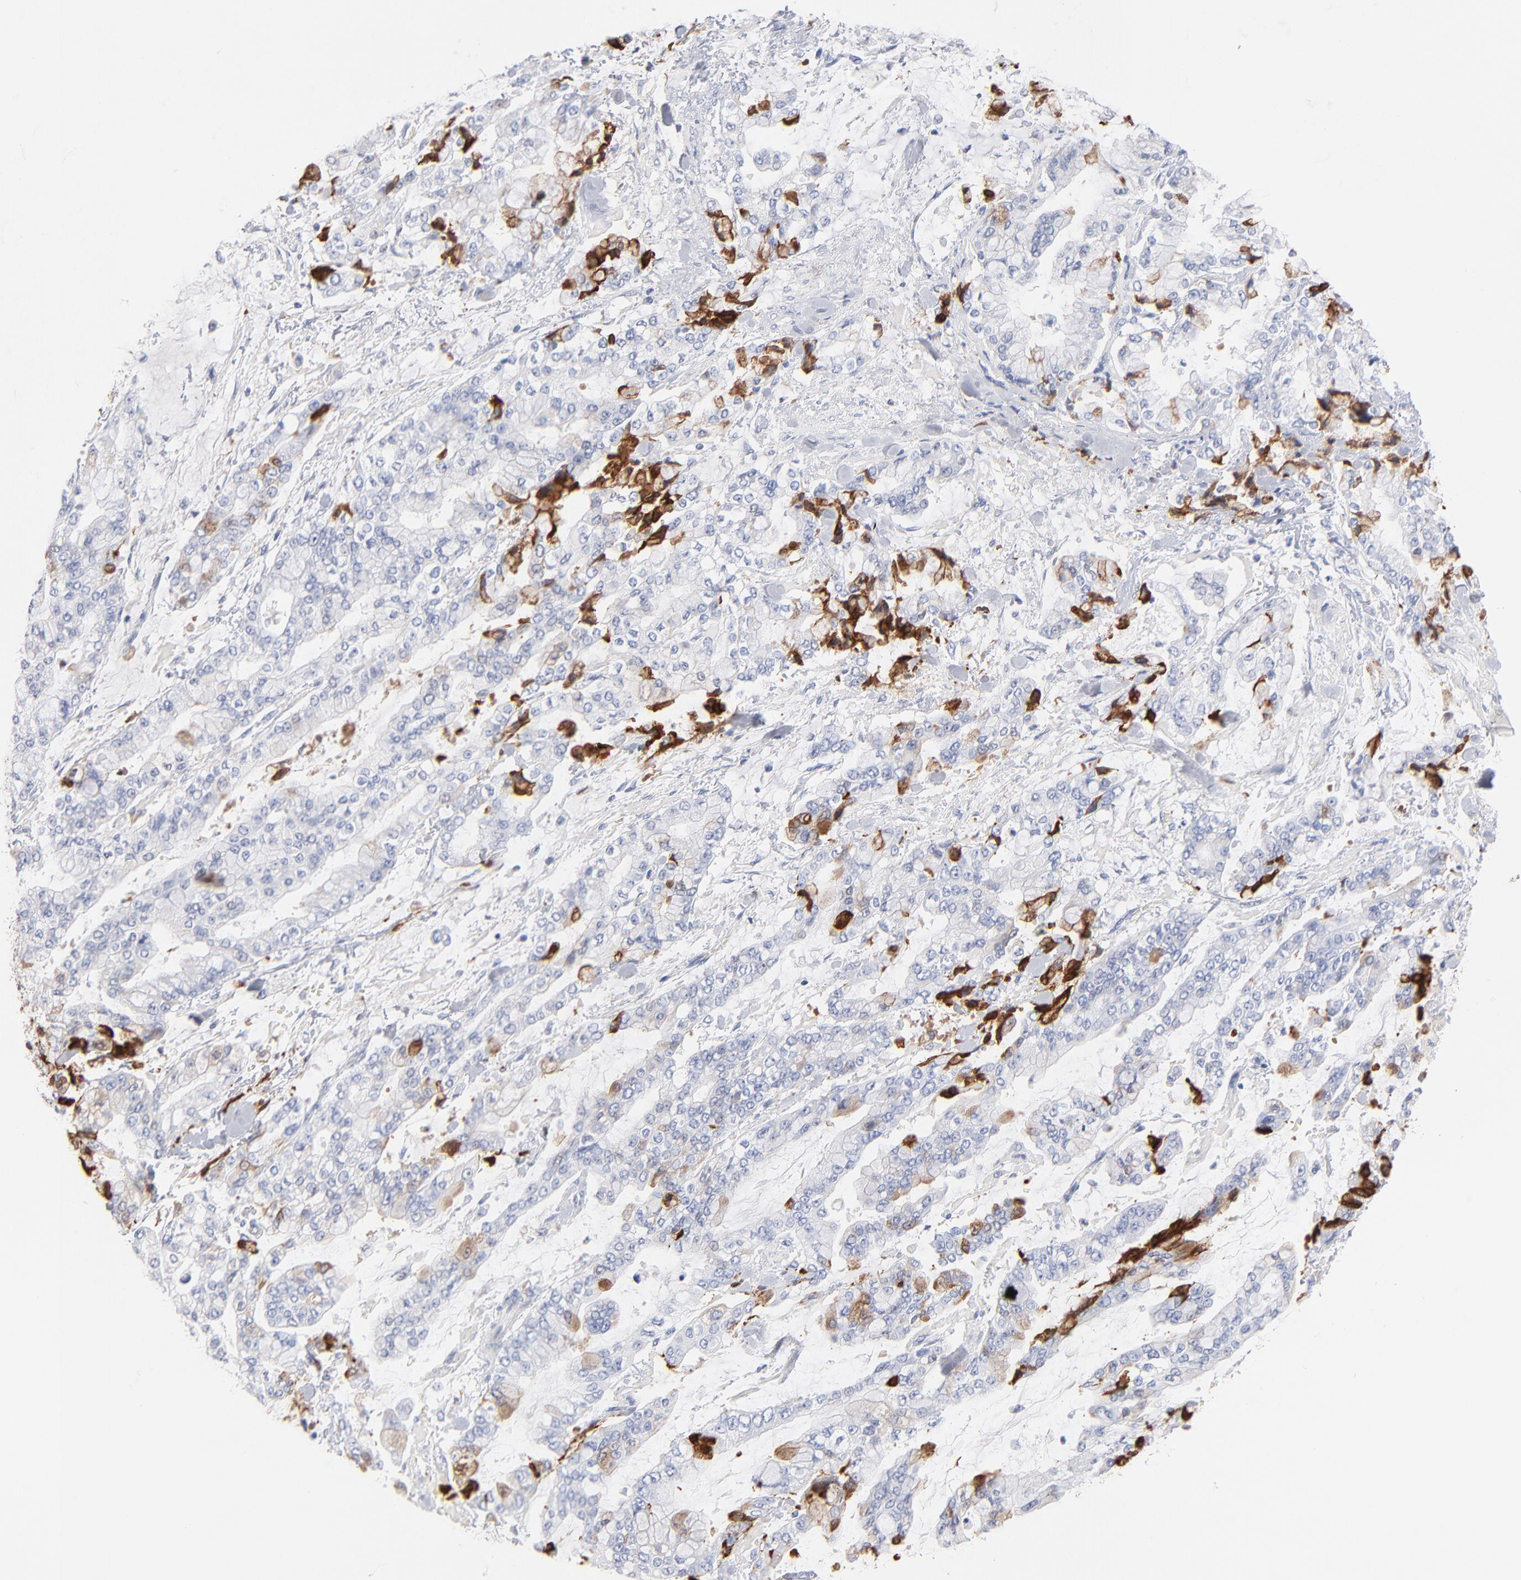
{"staining": {"intensity": "negative", "quantity": "none", "location": "none"}, "tissue": "stomach cancer", "cell_type": "Tumor cells", "image_type": "cancer", "snomed": [{"axis": "morphology", "description": "Normal tissue, NOS"}, {"axis": "morphology", "description": "Adenocarcinoma, NOS"}, {"axis": "topography", "description": "Stomach, upper"}, {"axis": "topography", "description": "Stomach"}], "caption": "Immunohistochemical staining of stomach cancer demonstrates no significant staining in tumor cells.", "gene": "APOH", "patient": {"sex": "male", "age": 76}}